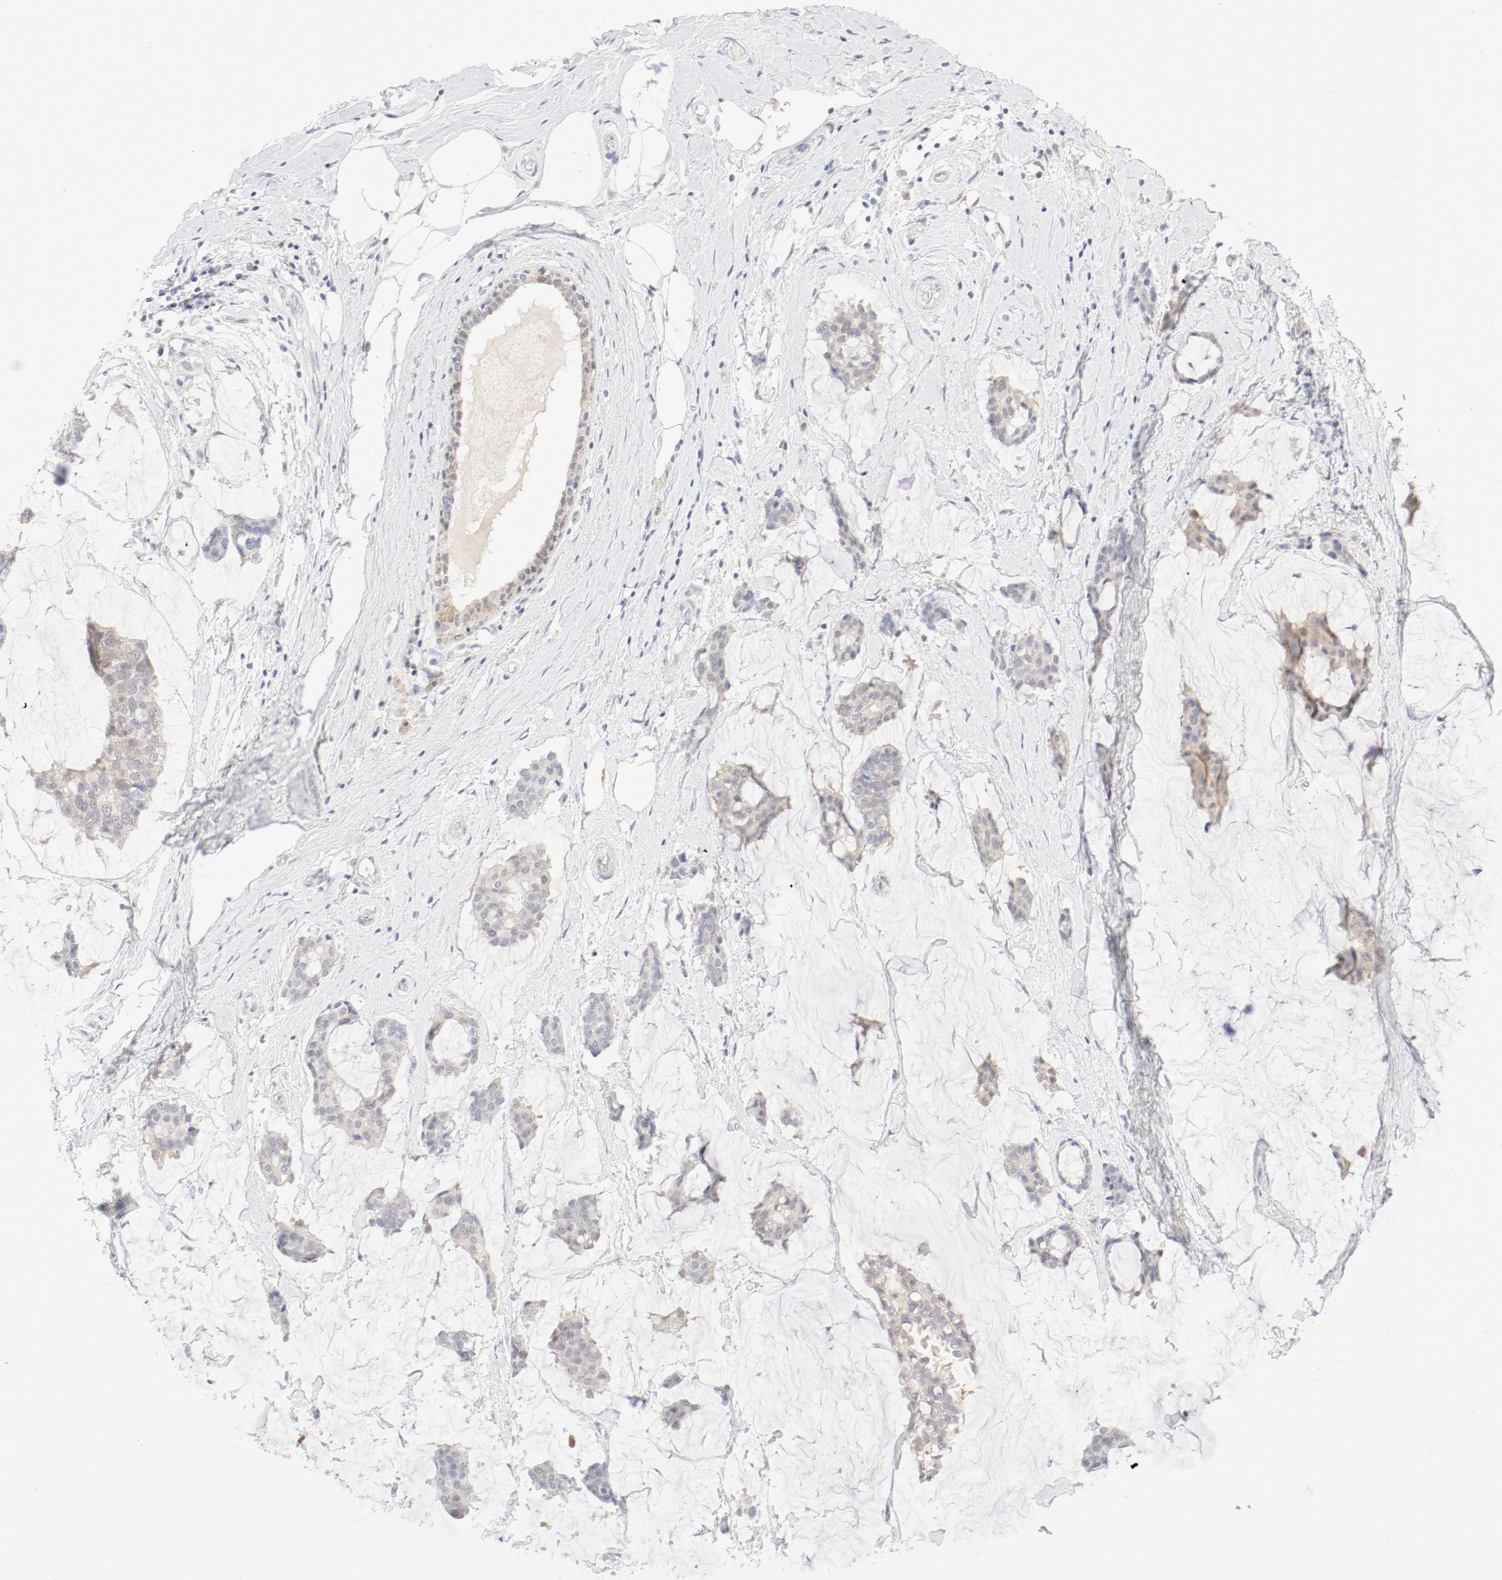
{"staining": {"intensity": "weak", "quantity": "25%-75%", "location": "cytoplasmic/membranous"}, "tissue": "breast cancer", "cell_type": "Tumor cells", "image_type": "cancer", "snomed": [{"axis": "morphology", "description": "Duct carcinoma"}, {"axis": "topography", "description": "Breast"}], "caption": "DAB (3,3'-diaminobenzidine) immunohistochemical staining of human breast cancer (infiltrating ductal carcinoma) reveals weak cytoplasmic/membranous protein staining in about 25%-75% of tumor cells.", "gene": "PGM1", "patient": {"sex": "female", "age": 93}}